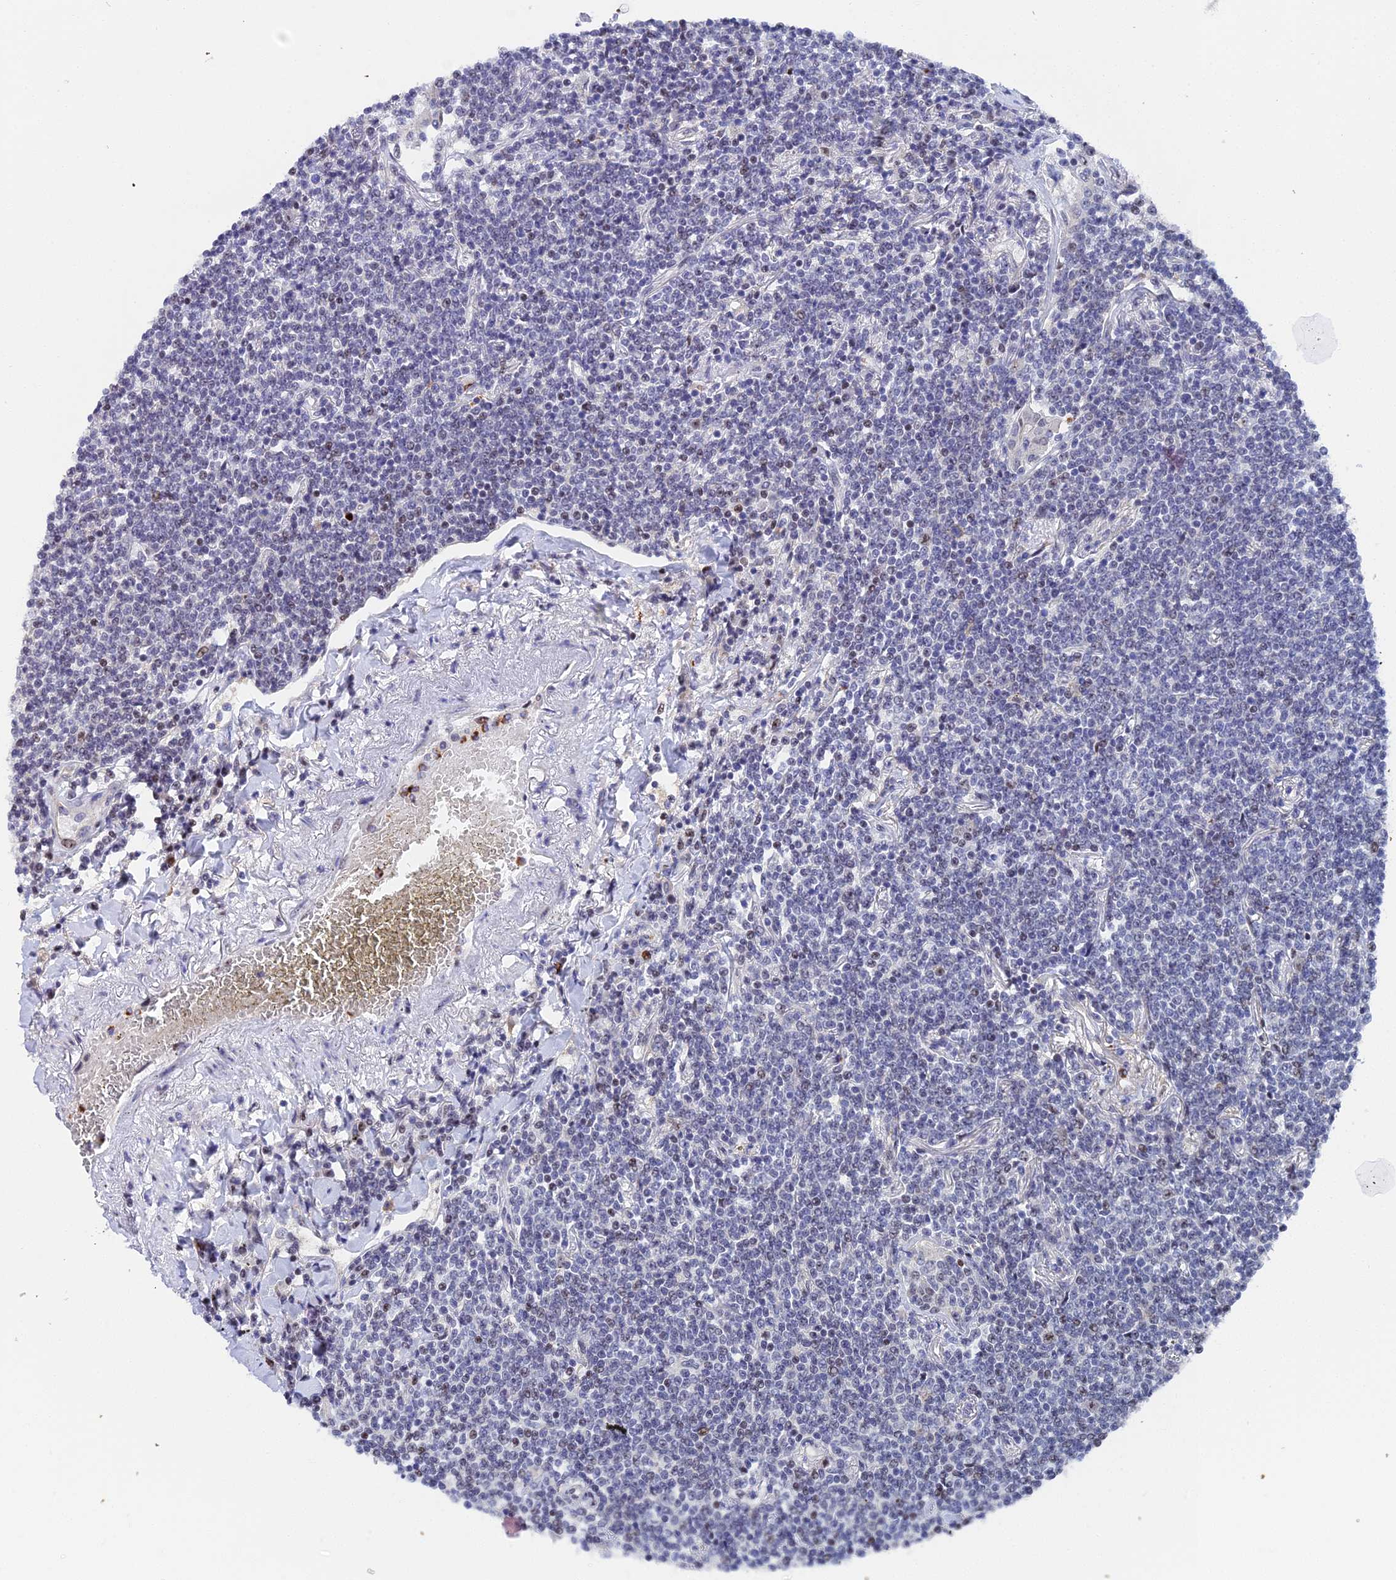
{"staining": {"intensity": "weak", "quantity": "<25%", "location": "nuclear"}, "tissue": "lymphoma", "cell_type": "Tumor cells", "image_type": "cancer", "snomed": [{"axis": "morphology", "description": "Malignant lymphoma, non-Hodgkin's type, Low grade"}, {"axis": "topography", "description": "Lung"}], "caption": "DAB immunohistochemical staining of lymphoma exhibits no significant staining in tumor cells.", "gene": "TIFA", "patient": {"sex": "female", "age": 71}}